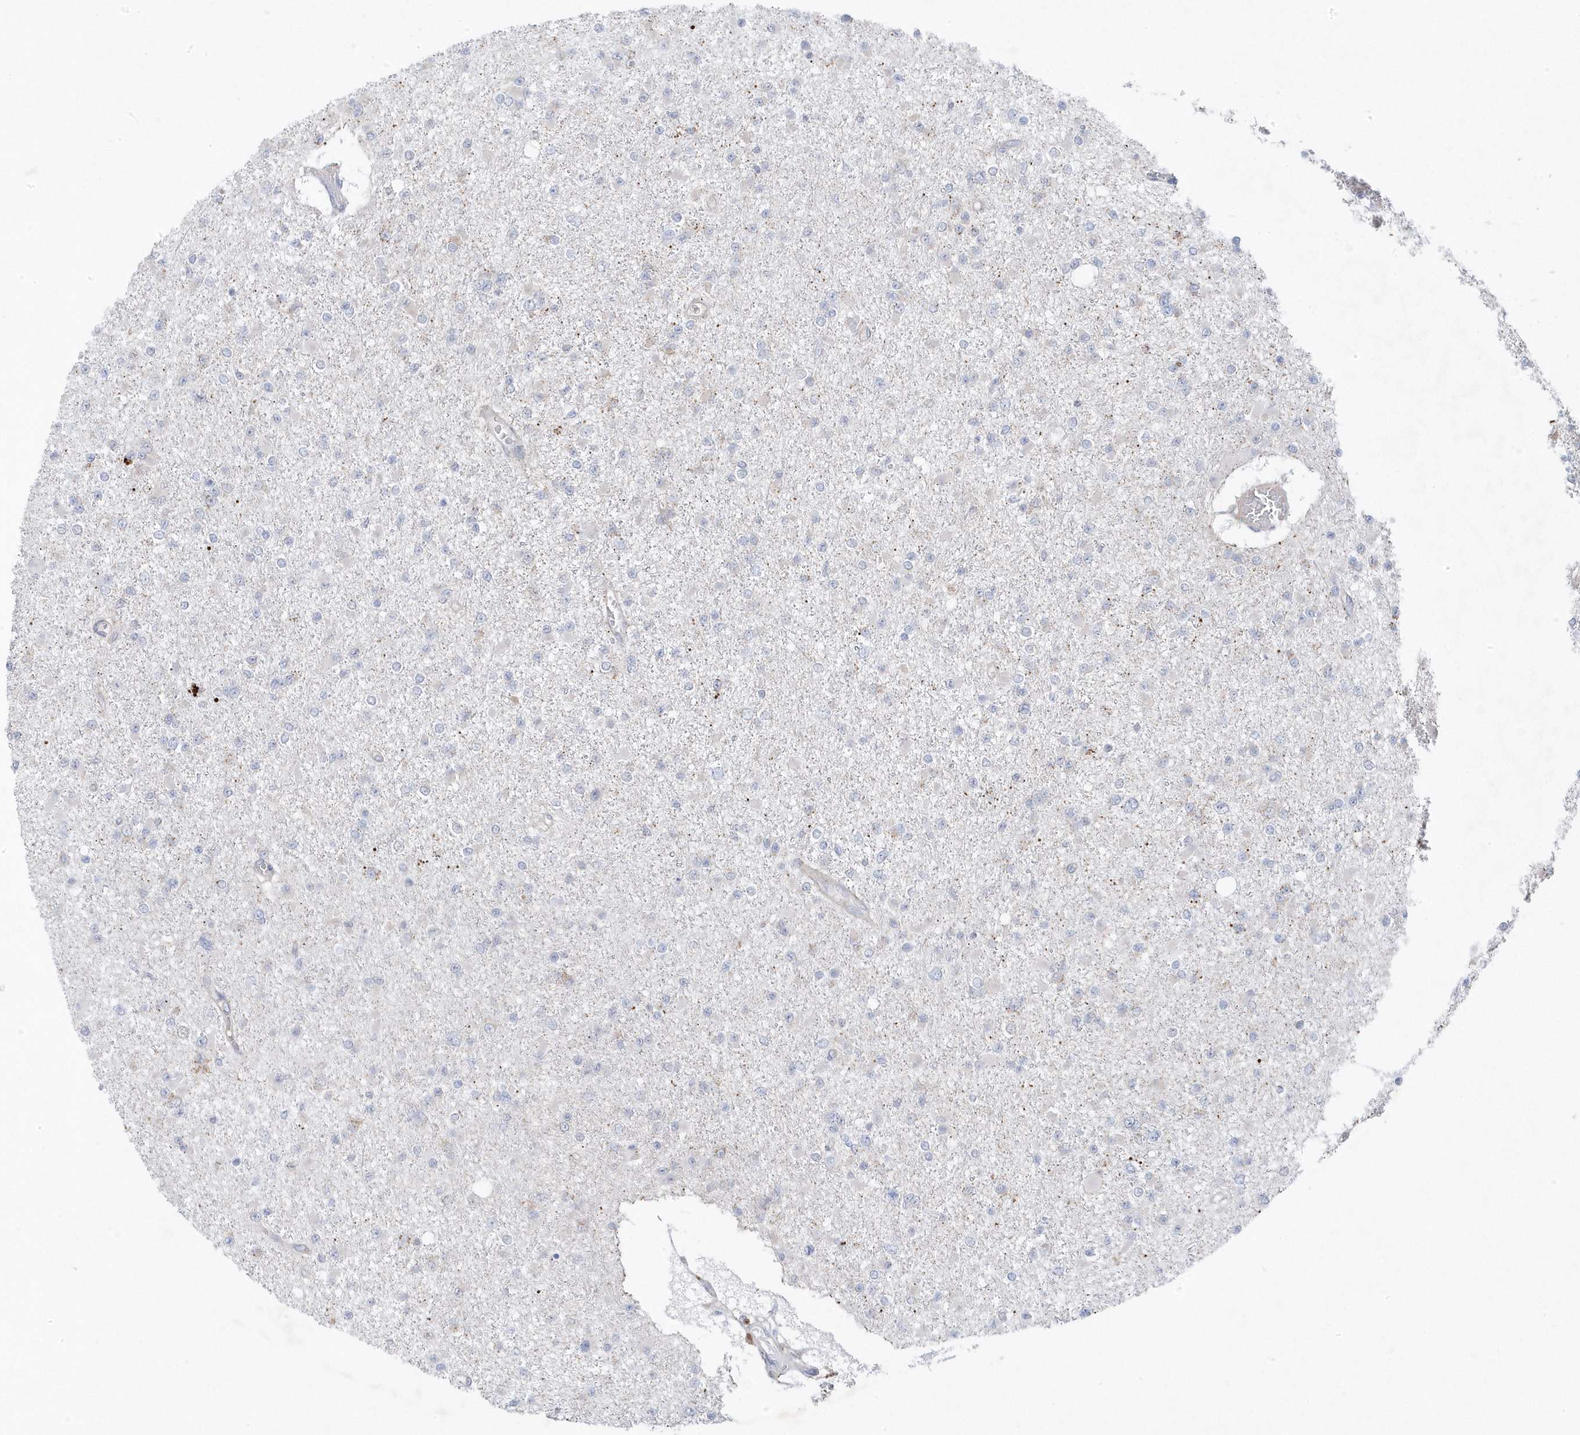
{"staining": {"intensity": "negative", "quantity": "none", "location": "none"}, "tissue": "glioma", "cell_type": "Tumor cells", "image_type": "cancer", "snomed": [{"axis": "morphology", "description": "Glioma, malignant, Low grade"}, {"axis": "topography", "description": "Brain"}], "caption": "Tumor cells are negative for brown protein staining in malignant low-grade glioma.", "gene": "ANAPC1", "patient": {"sex": "female", "age": 22}}